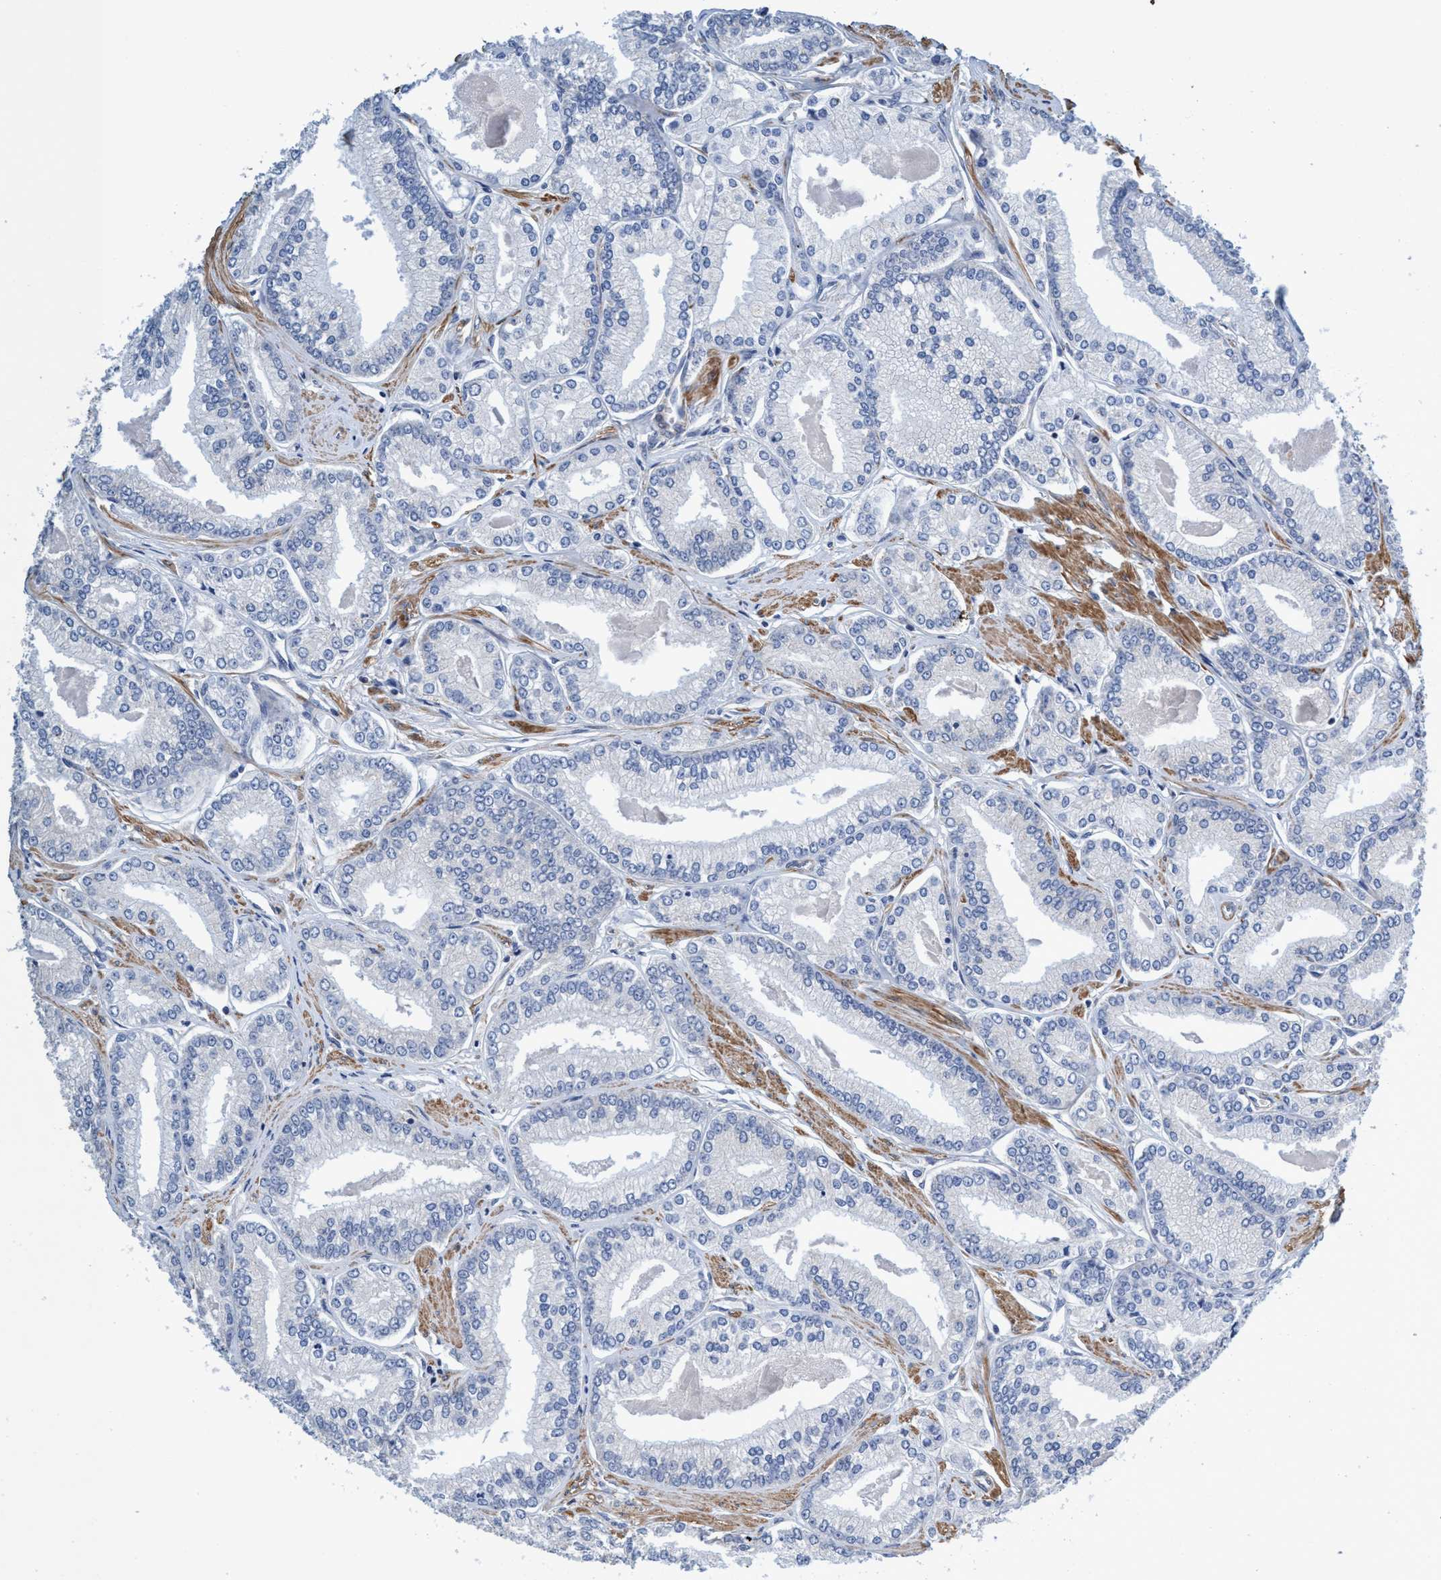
{"staining": {"intensity": "negative", "quantity": "none", "location": "none"}, "tissue": "prostate cancer", "cell_type": "Tumor cells", "image_type": "cancer", "snomed": [{"axis": "morphology", "description": "Adenocarcinoma, Low grade"}, {"axis": "topography", "description": "Prostate"}], "caption": "This is a photomicrograph of IHC staining of adenocarcinoma (low-grade) (prostate), which shows no expression in tumor cells.", "gene": "CALCOCO2", "patient": {"sex": "male", "age": 52}}